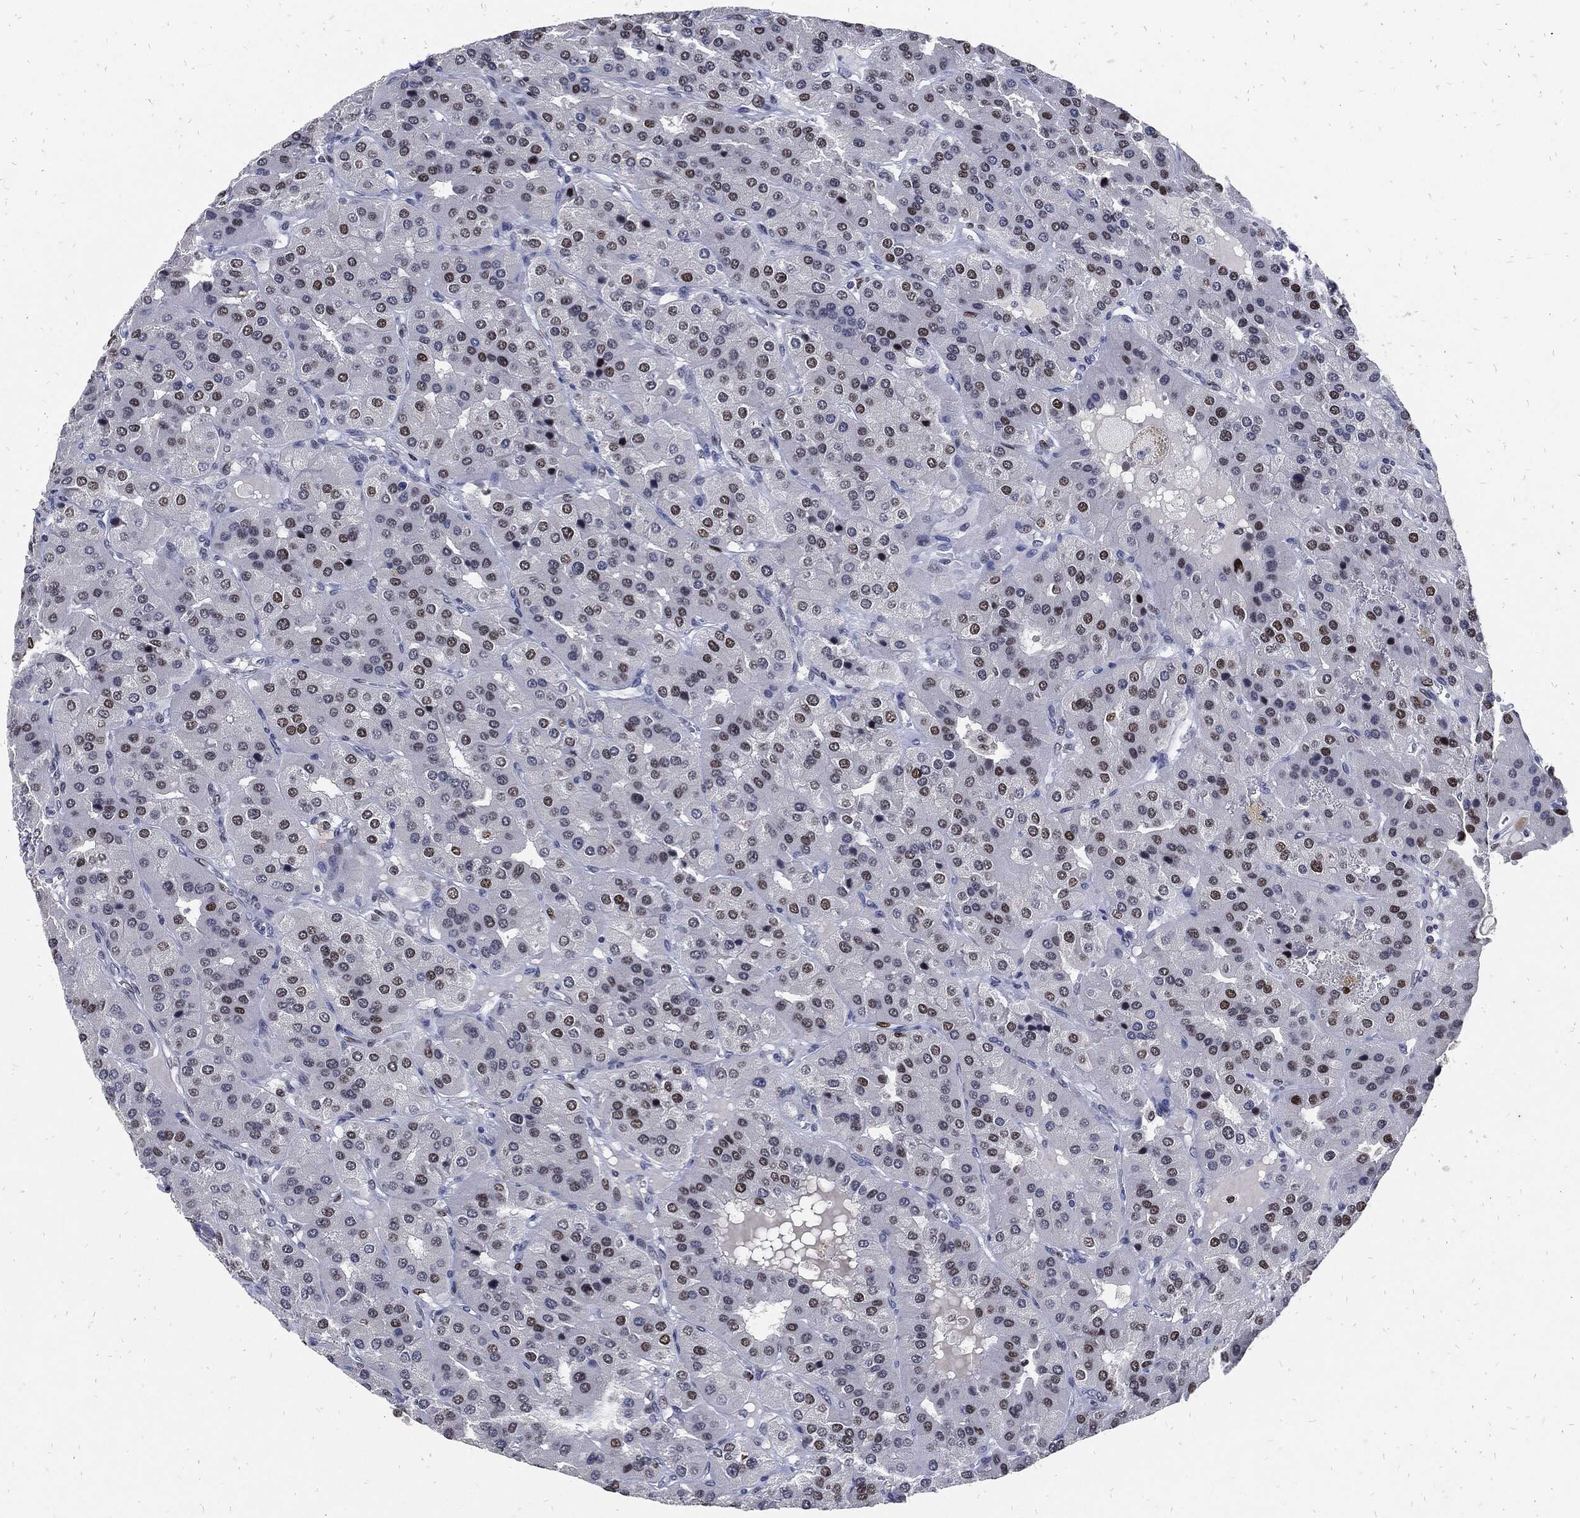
{"staining": {"intensity": "moderate", "quantity": "<25%", "location": "nuclear"}, "tissue": "parathyroid gland", "cell_type": "Glandular cells", "image_type": "normal", "snomed": [{"axis": "morphology", "description": "Normal tissue, NOS"}, {"axis": "morphology", "description": "Adenoma, NOS"}, {"axis": "topography", "description": "Parathyroid gland"}], "caption": "Immunohistochemical staining of unremarkable parathyroid gland demonstrates <25% levels of moderate nuclear protein staining in approximately <25% of glandular cells. The staining was performed using DAB to visualize the protein expression in brown, while the nuclei were stained in blue with hematoxylin (Magnification: 20x).", "gene": "JUN", "patient": {"sex": "female", "age": 86}}